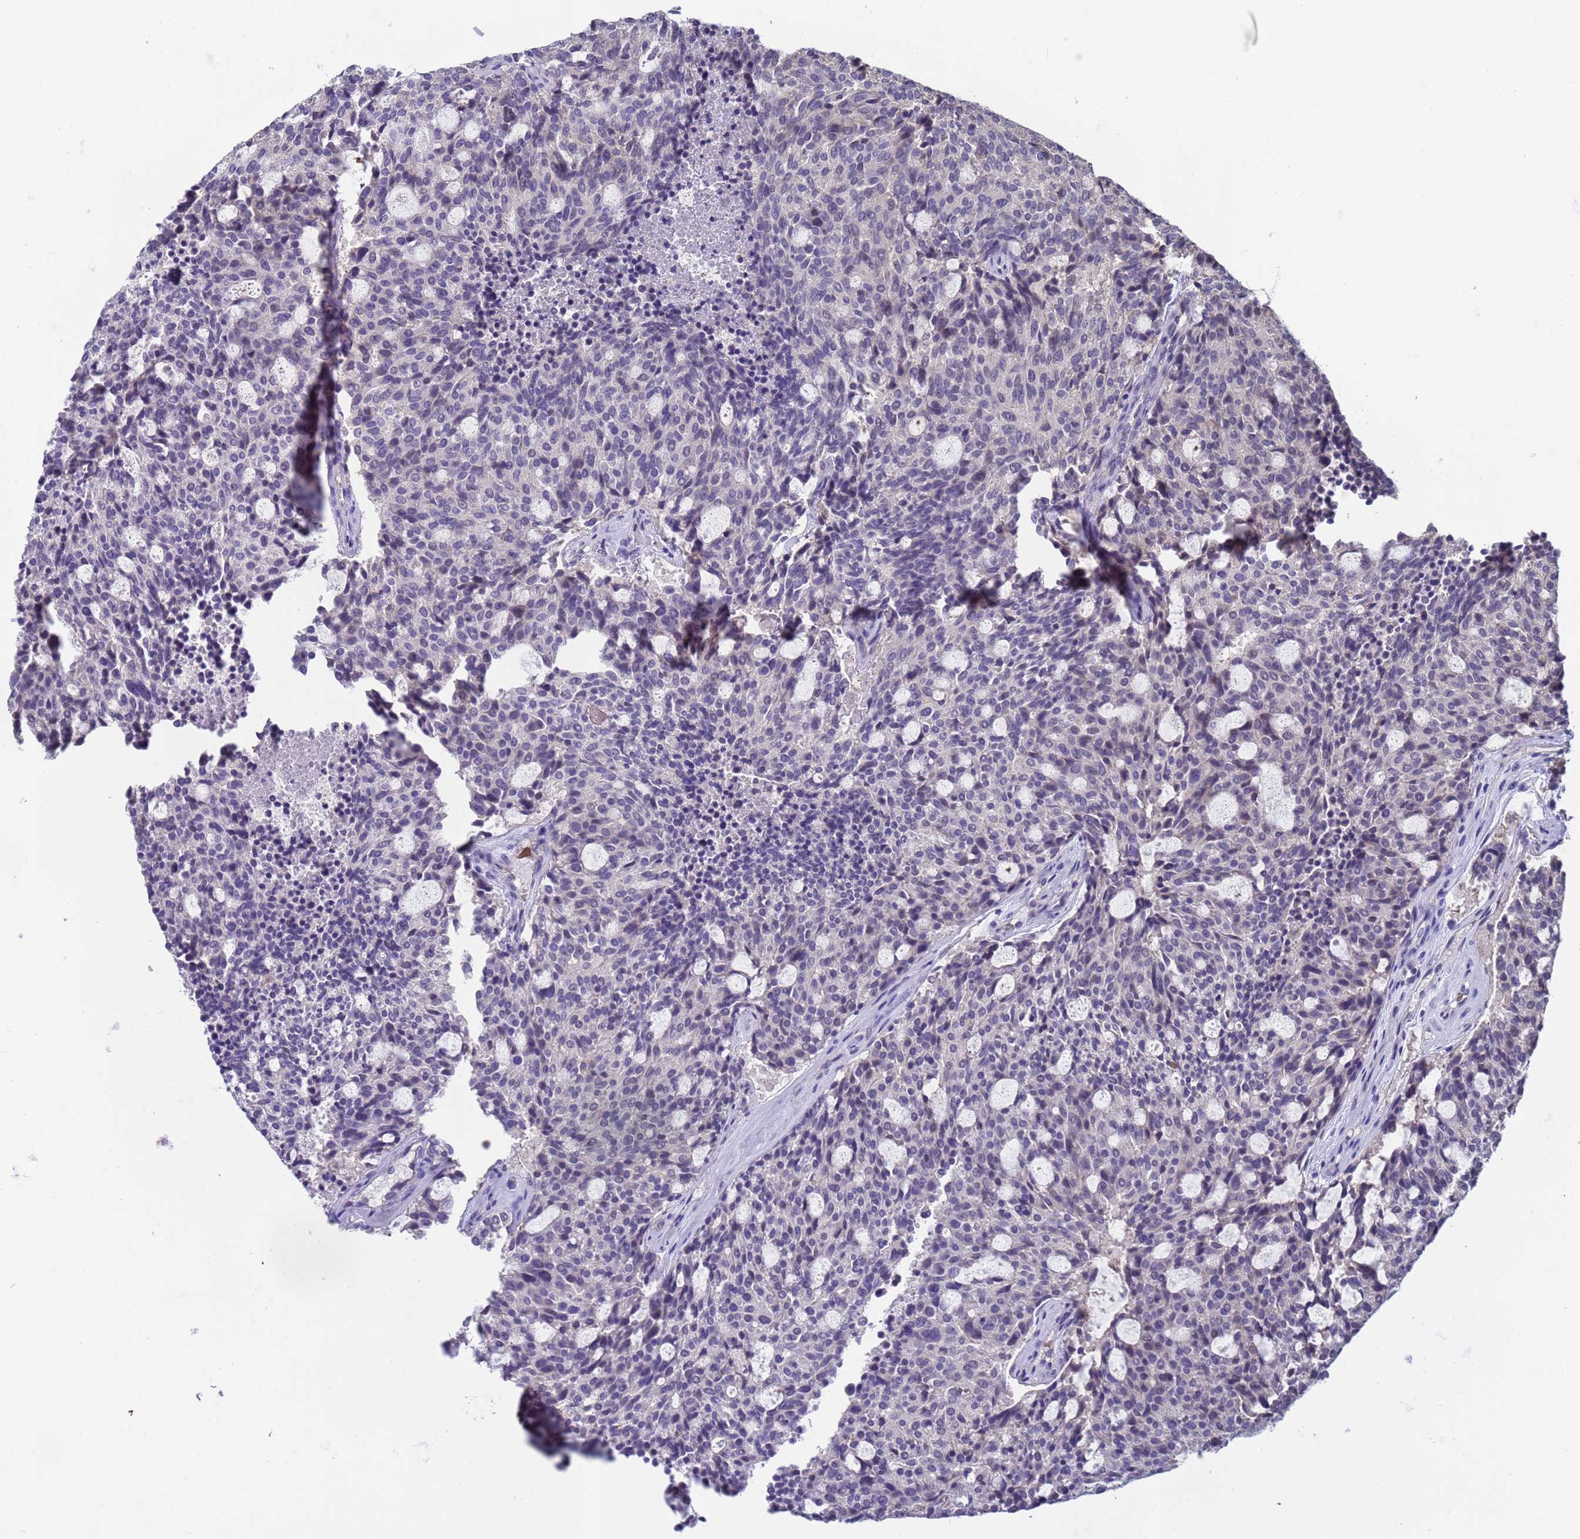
{"staining": {"intensity": "negative", "quantity": "none", "location": "none"}, "tissue": "carcinoid", "cell_type": "Tumor cells", "image_type": "cancer", "snomed": [{"axis": "morphology", "description": "Carcinoid, malignant, NOS"}, {"axis": "topography", "description": "Pancreas"}], "caption": "Tumor cells show no significant protein staining in malignant carcinoid.", "gene": "ZNF248", "patient": {"sex": "female", "age": 54}}